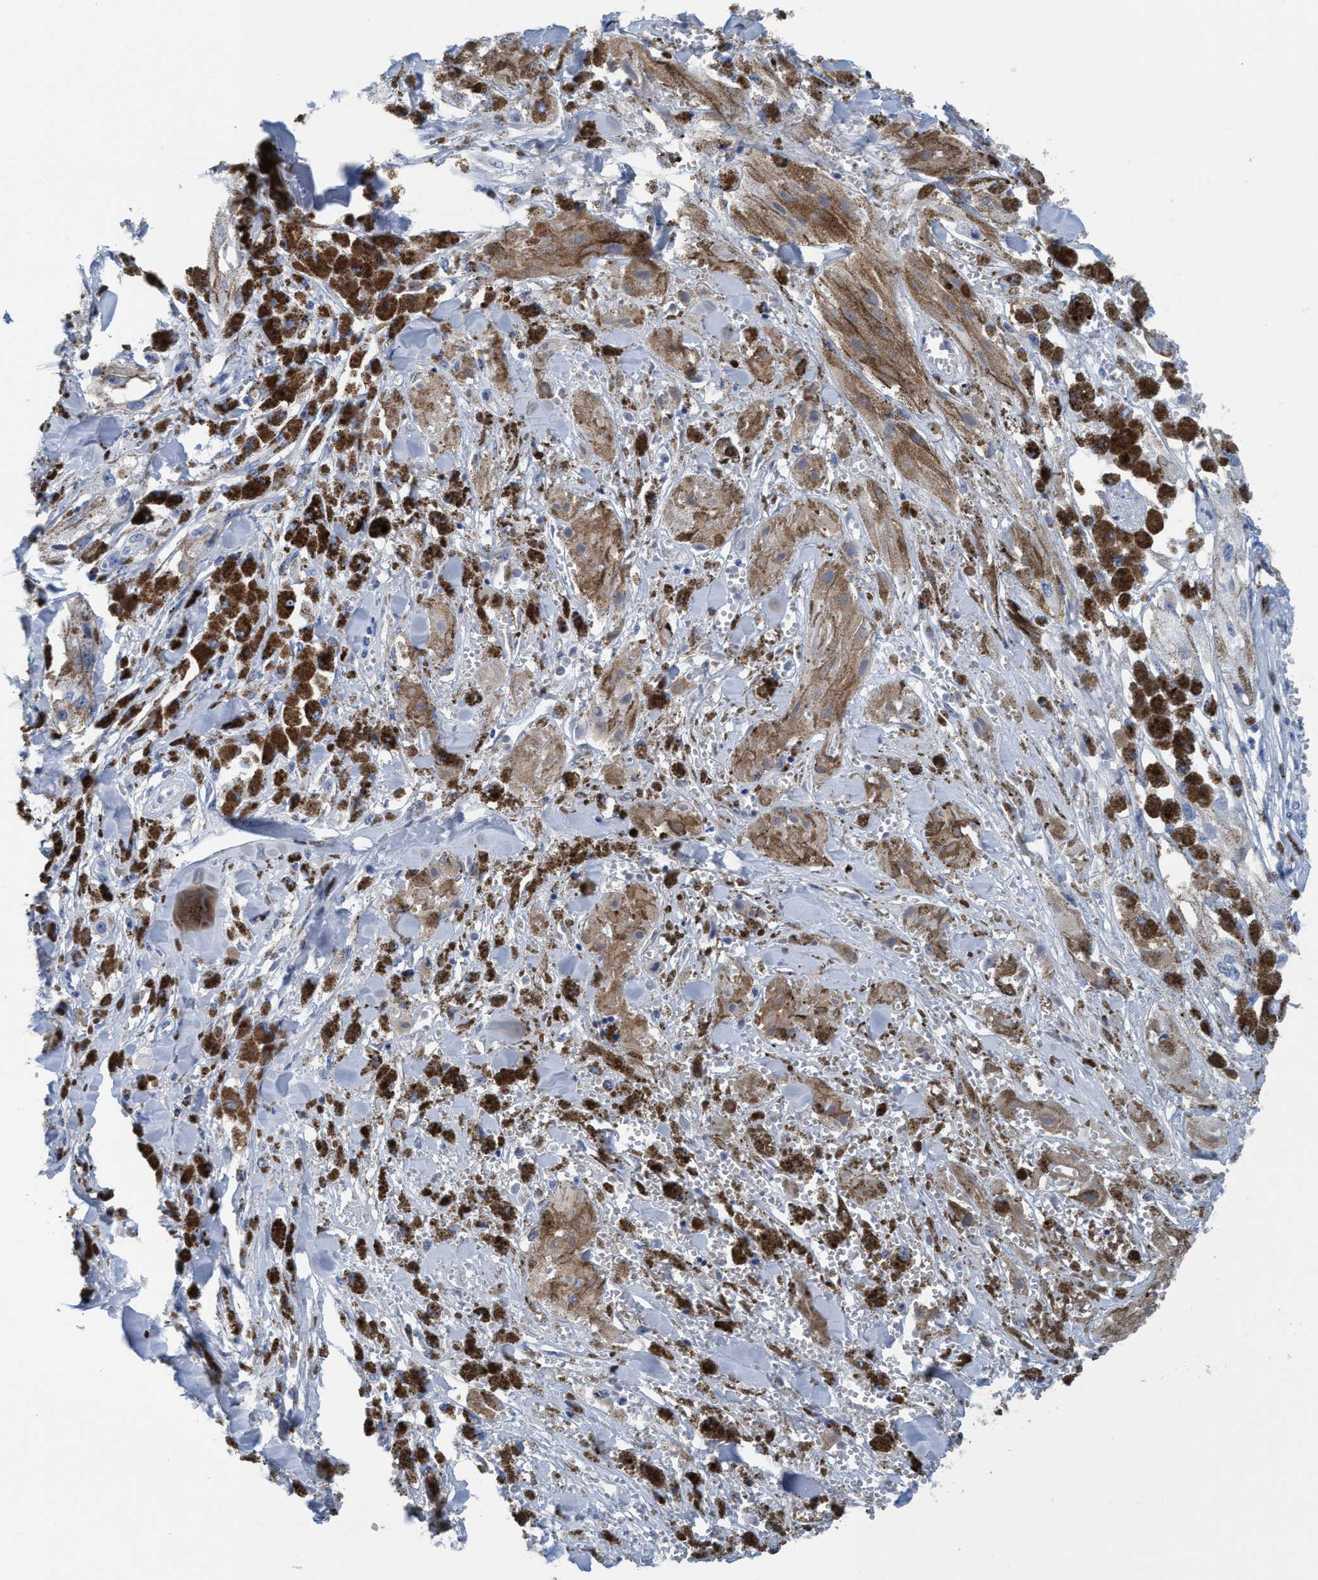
{"staining": {"intensity": "negative", "quantity": "none", "location": "none"}, "tissue": "melanoma", "cell_type": "Tumor cells", "image_type": "cancer", "snomed": [{"axis": "morphology", "description": "Malignant melanoma, NOS"}, {"axis": "topography", "description": "Skin"}], "caption": "A high-resolution micrograph shows immunohistochemistry staining of melanoma, which reveals no significant positivity in tumor cells.", "gene": "DNAI1", "patient": {"sex": "male", "age": 88}}